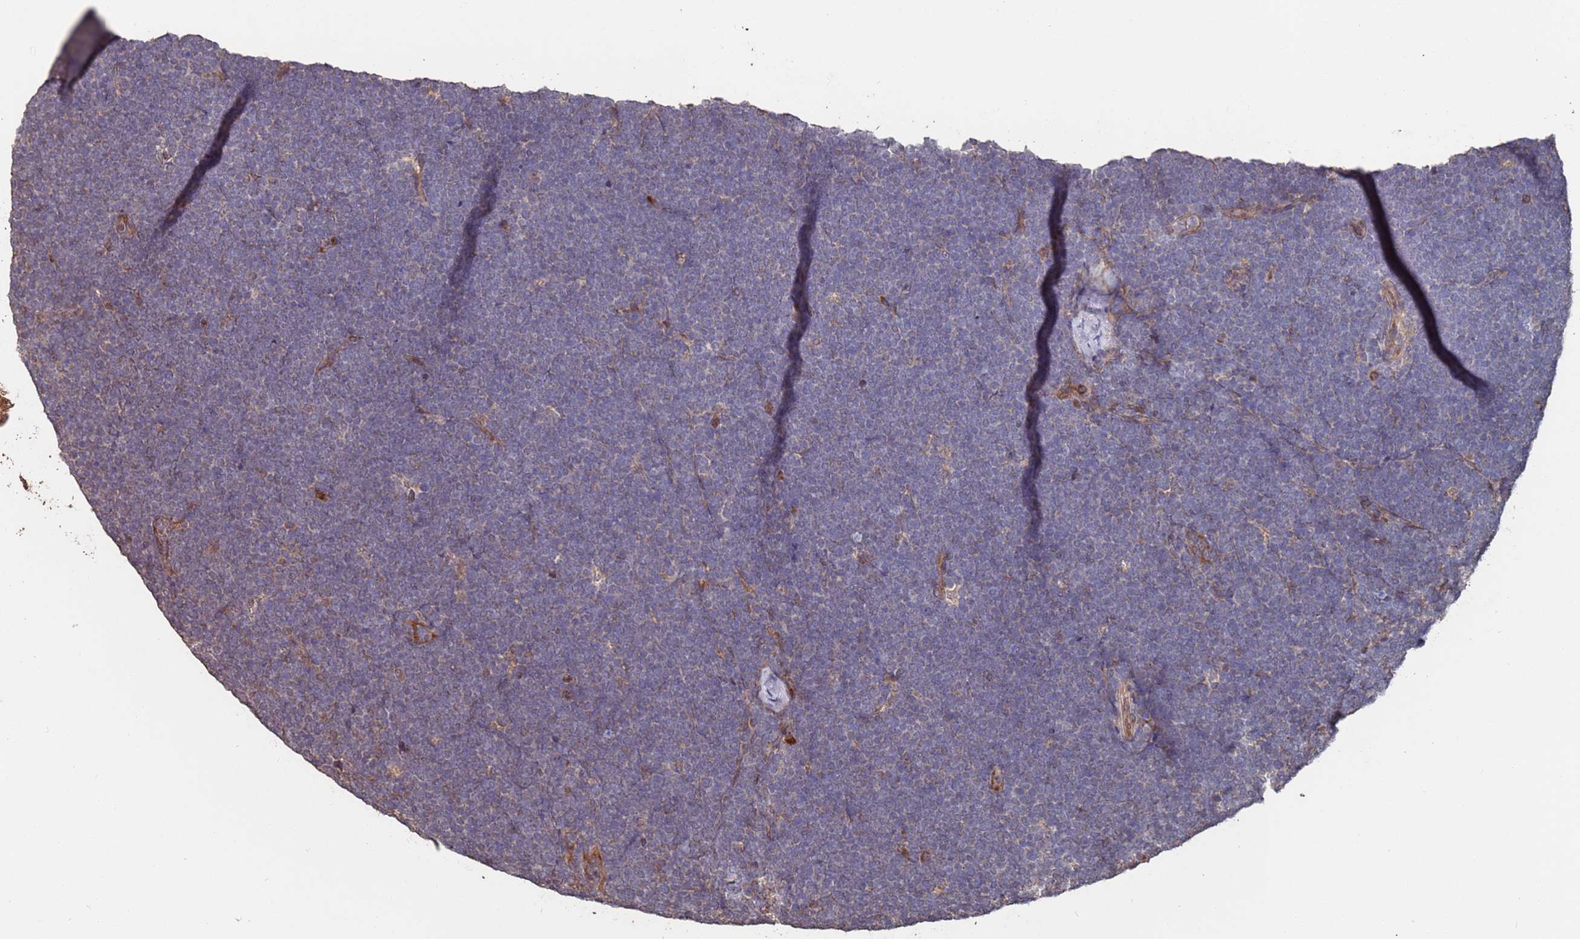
{"staining": {"intensity": "negative", "quantity": "none", "location": "none"}, "tissue": "lymphoma", "cell_type": "Tumor cells", "image_type": "cancer", "snomed": [{"axis": "morphology", "description": "Malignant lymphoma, non-Hodgkin's type, High grade"}, {"axis": "topography", "description": "Lymph node"}], "caption": "Immunohistochemistry photomicrograph of neoplastic tissue: lymphoma stained with DAB (3,3'-diaminobenzidine) displays no significant protein staining in tumor cells.", "gene": "PRR7", "patient": {"sex": "male", "age": 13}}